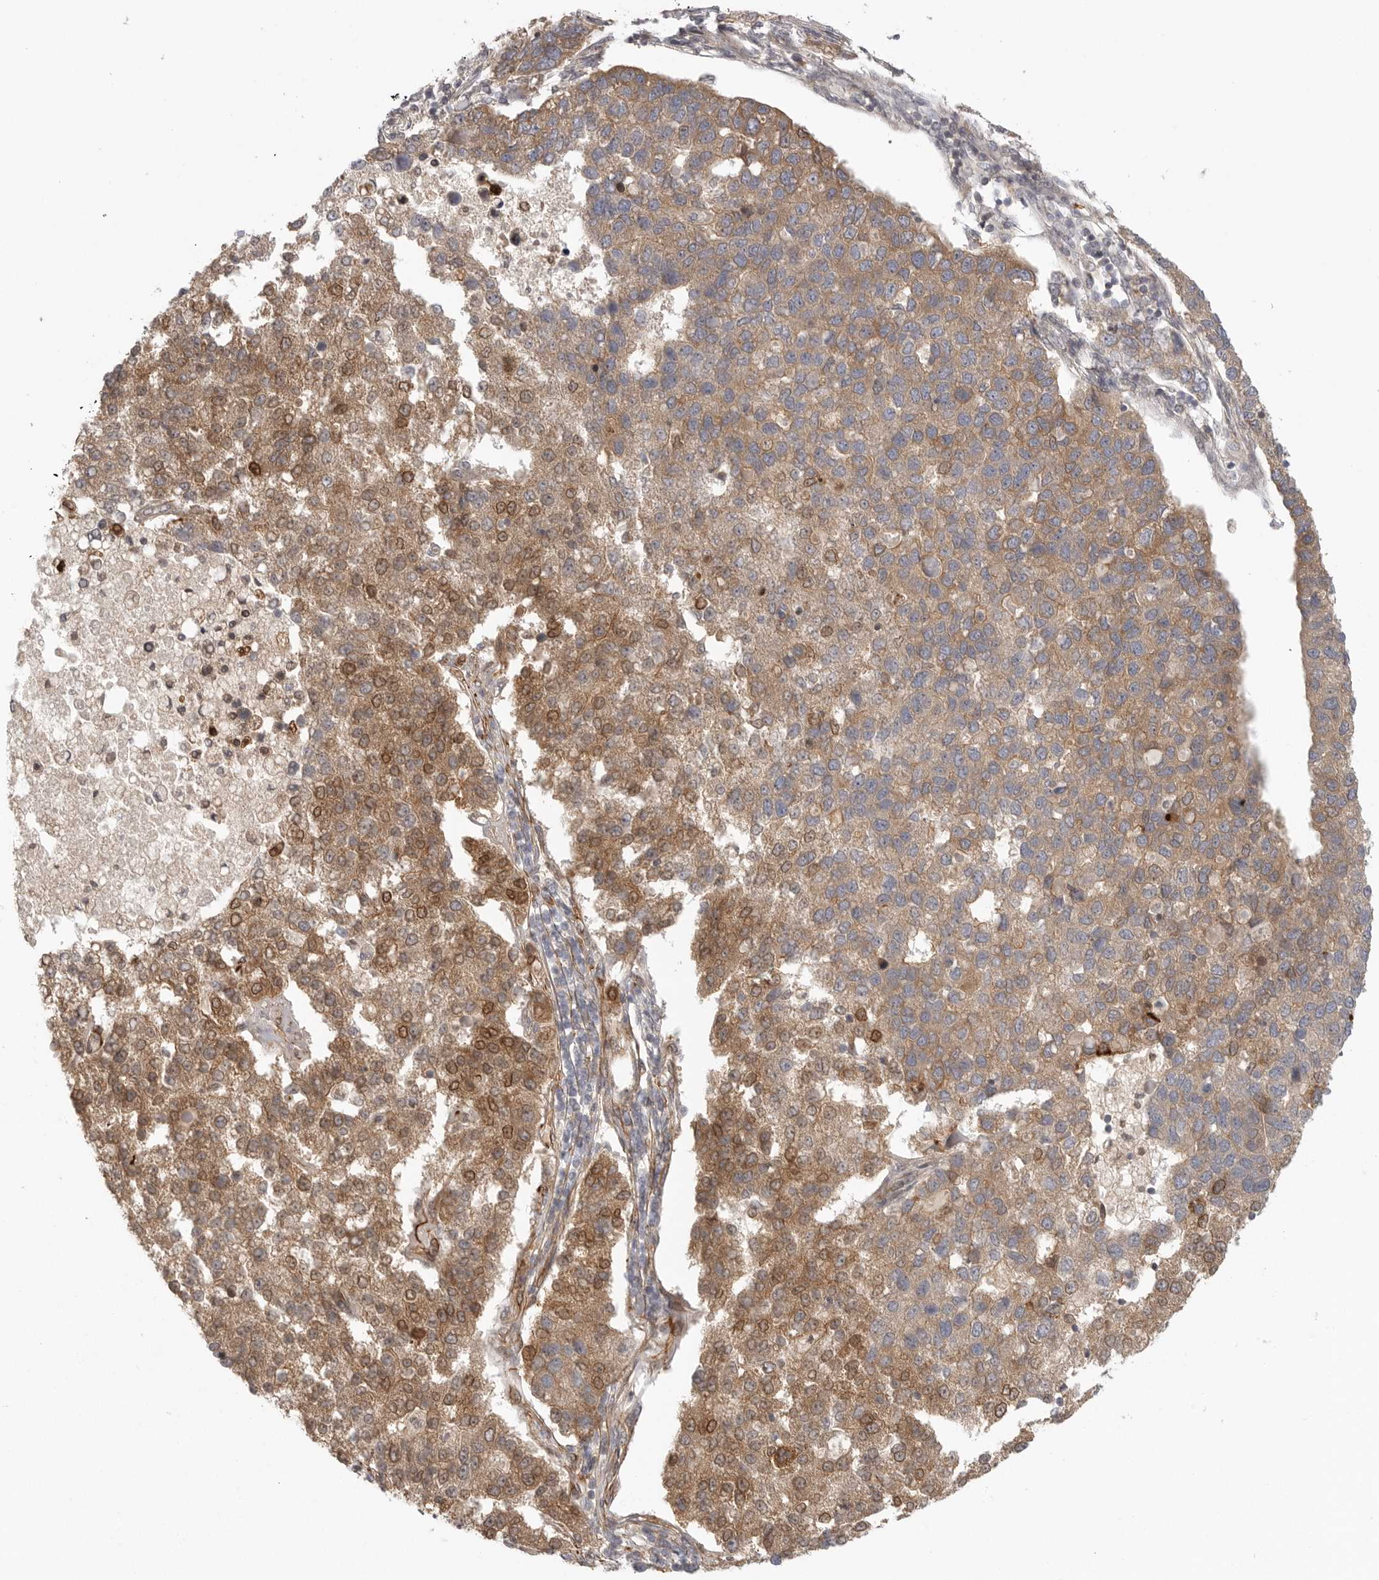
{"staining": {"intensity": "moderate", "quantity": ">75%", "location": "cytoplasmic/membranous,nuclear"}, "tissue": "pancreatic cancer", "cell_type": "Tumor cells", "image_type": "cancer", "snomed": [{"axis": "morphology", "description": "Adenocarcinoma, NOS"}, {"axis": "topography", "description": "Pancreas"}], "caption": "This is an image of immunohistochemistry (IHC) staining of pancreatic adenocarcinoma, which shows moderate staining in the cytoplasmic/membranous and nuclear of tumor cells.", "gene": "CCPG1", "patient": {"sex": "female", "age": 61}}